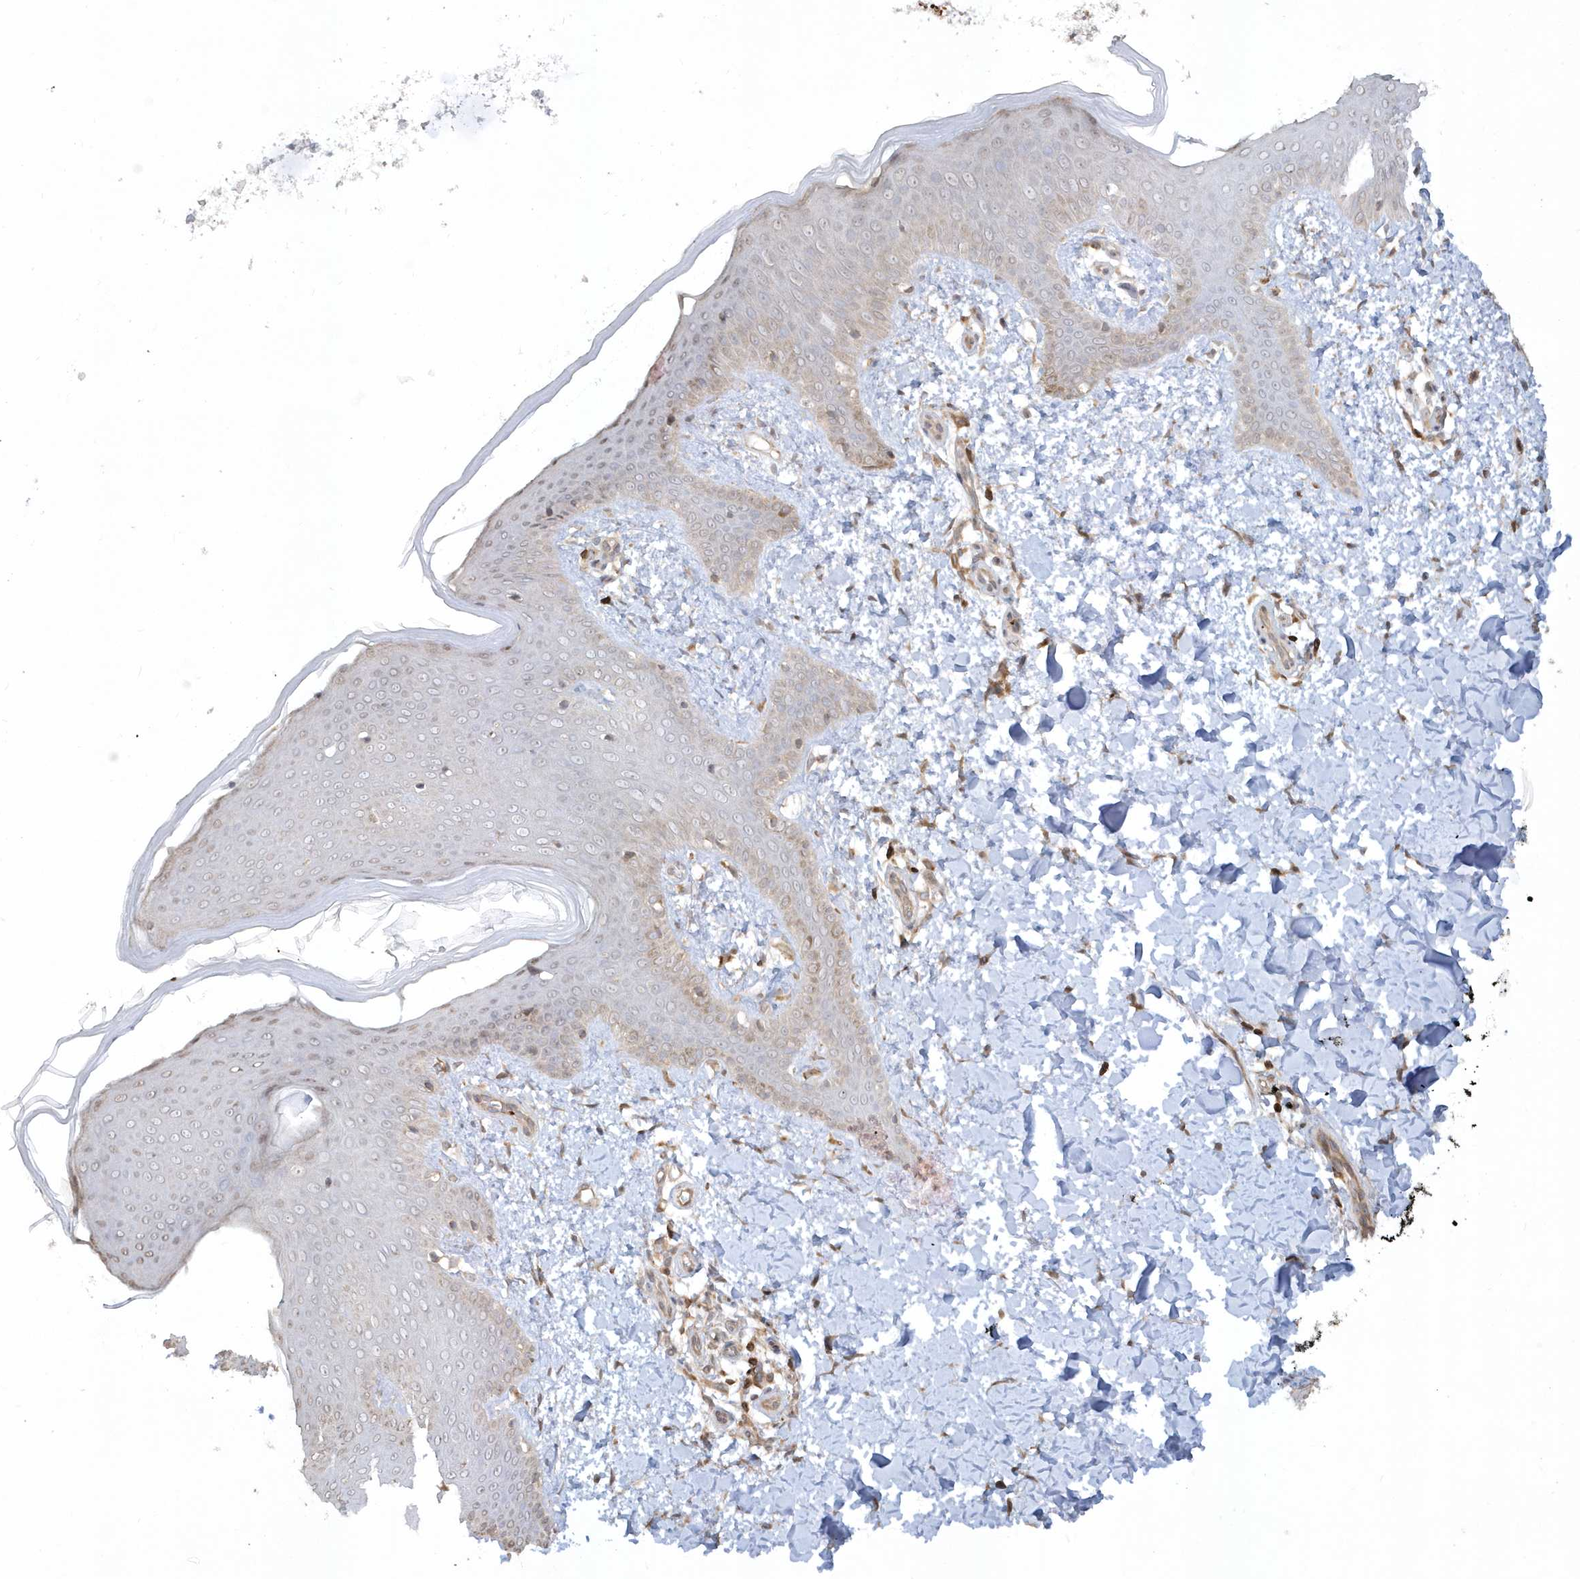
{"staining": {"intensity": "moderate", "quantity": "25%-75%", "location": "cytoplasmic/membranous"}, "tissue": "skin", "cell_type": "Fibroblasts", "image_type": "normal", "snomed": [{"axis": "morphology", "description": "Normal tissue, NOS"}, {"axis": "topography", "description": "Skin"}], "caption": "A brown stain labels moderate cytoplasmic/membranous staining of a protein in fibroblasts of benign skin. Ihc stains the protein in brown and the nuclei are stained blue.", "gene": "BSN", "patient": {"sex": "male", "age": 36}}